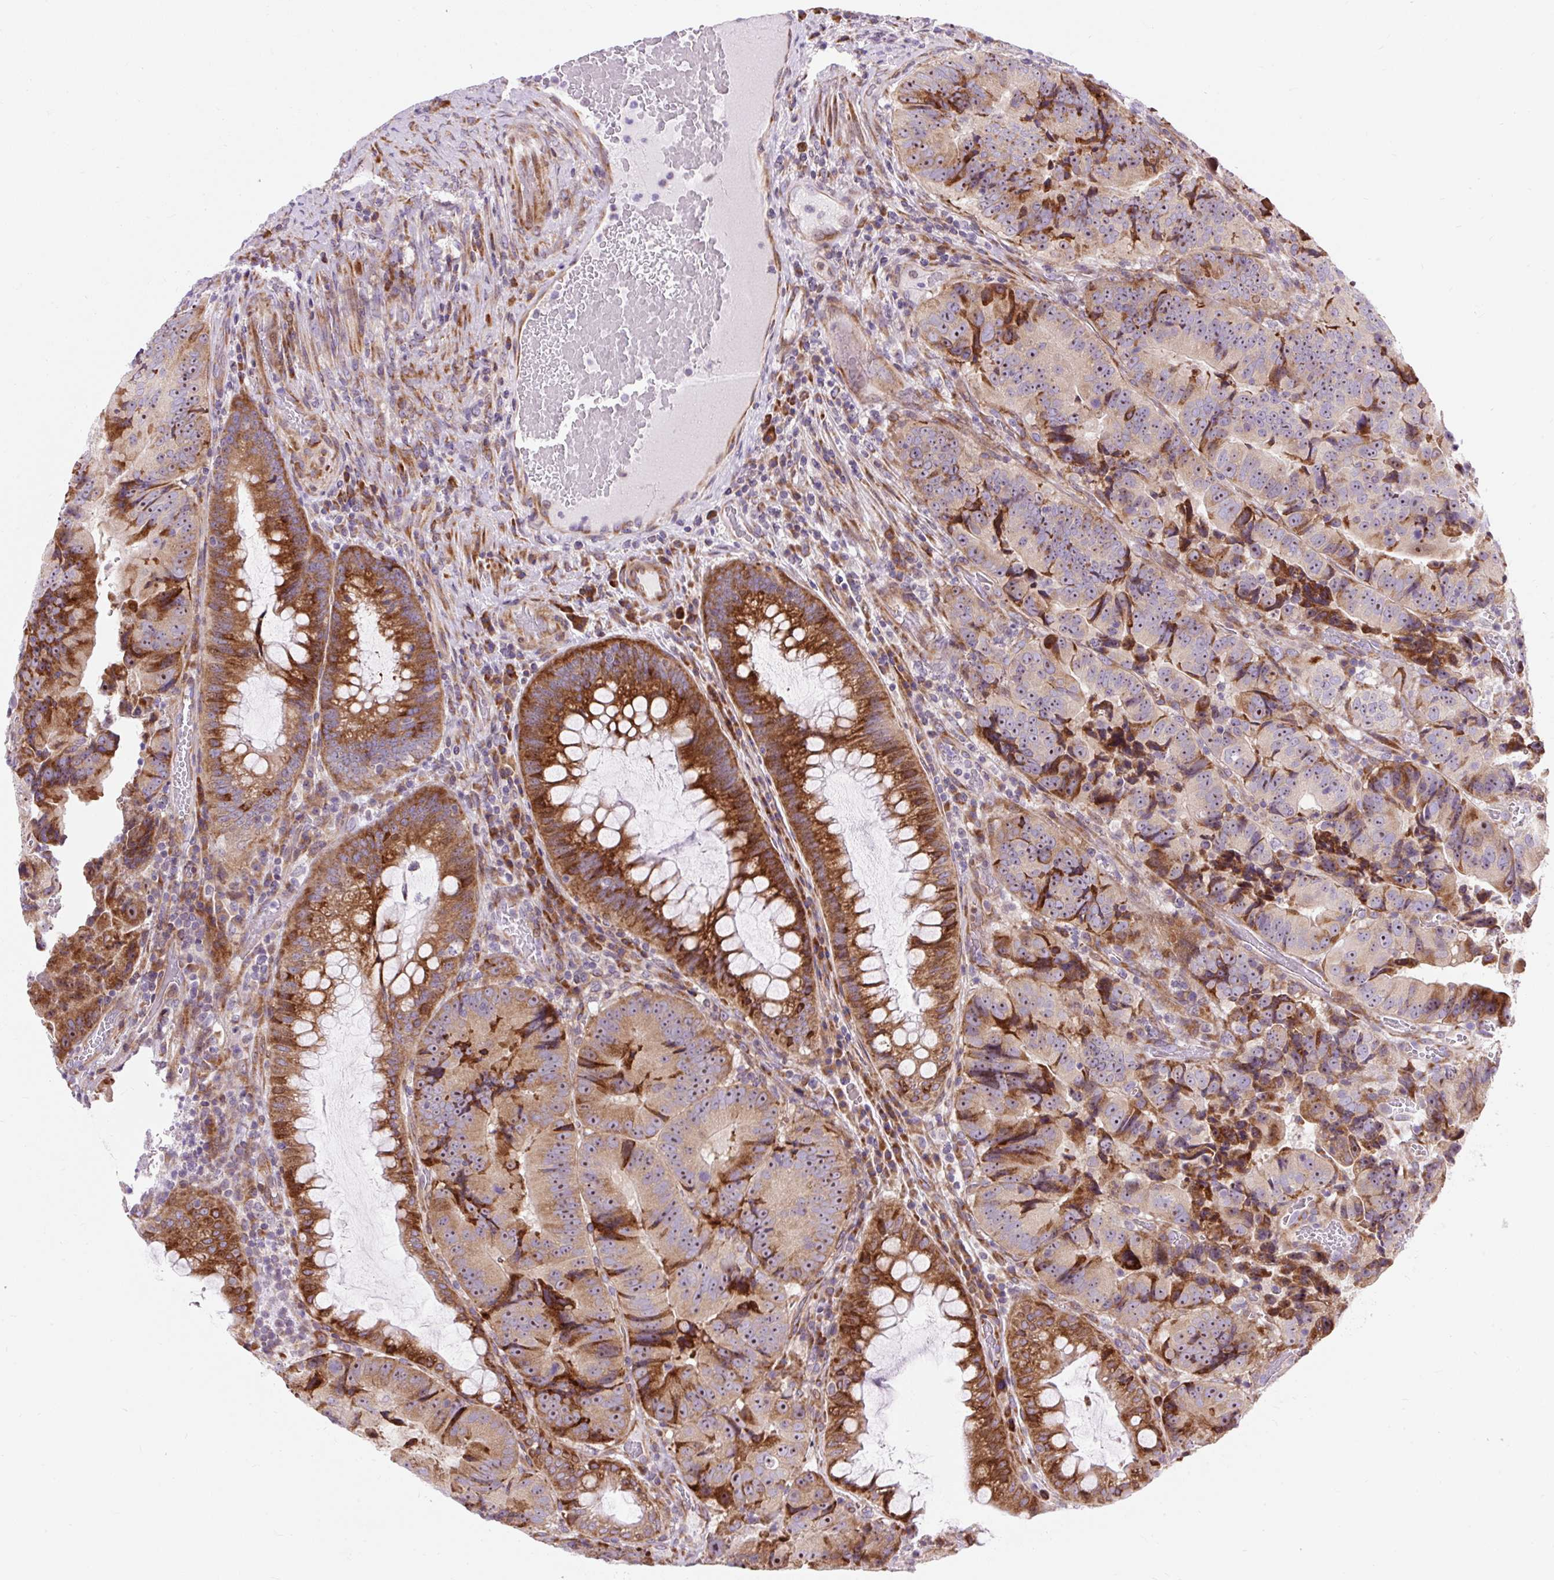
{"staining": {"intensity": "moderate", "quantity": "25%-75%", "location": "cytoplasmic/membranous"}, "tissue": "colorectal cancer", "cell_type": "Tumor cells", "image_type": "cancer", "snomed": [{"axis": "morphology", "description": "Adenocarcinoma, NOS"}, {"axis": "topography", "description": "Colon"}], "caption": "This is a histology image of immunohistochemistry (IHC) staining of adenocarcinoma (colorectal), which shows moderate positivity in the cytoplasmic/membranous of tumor cells.", "gene": "CISD3", "patient": {"sex": "female", "age": 86}}